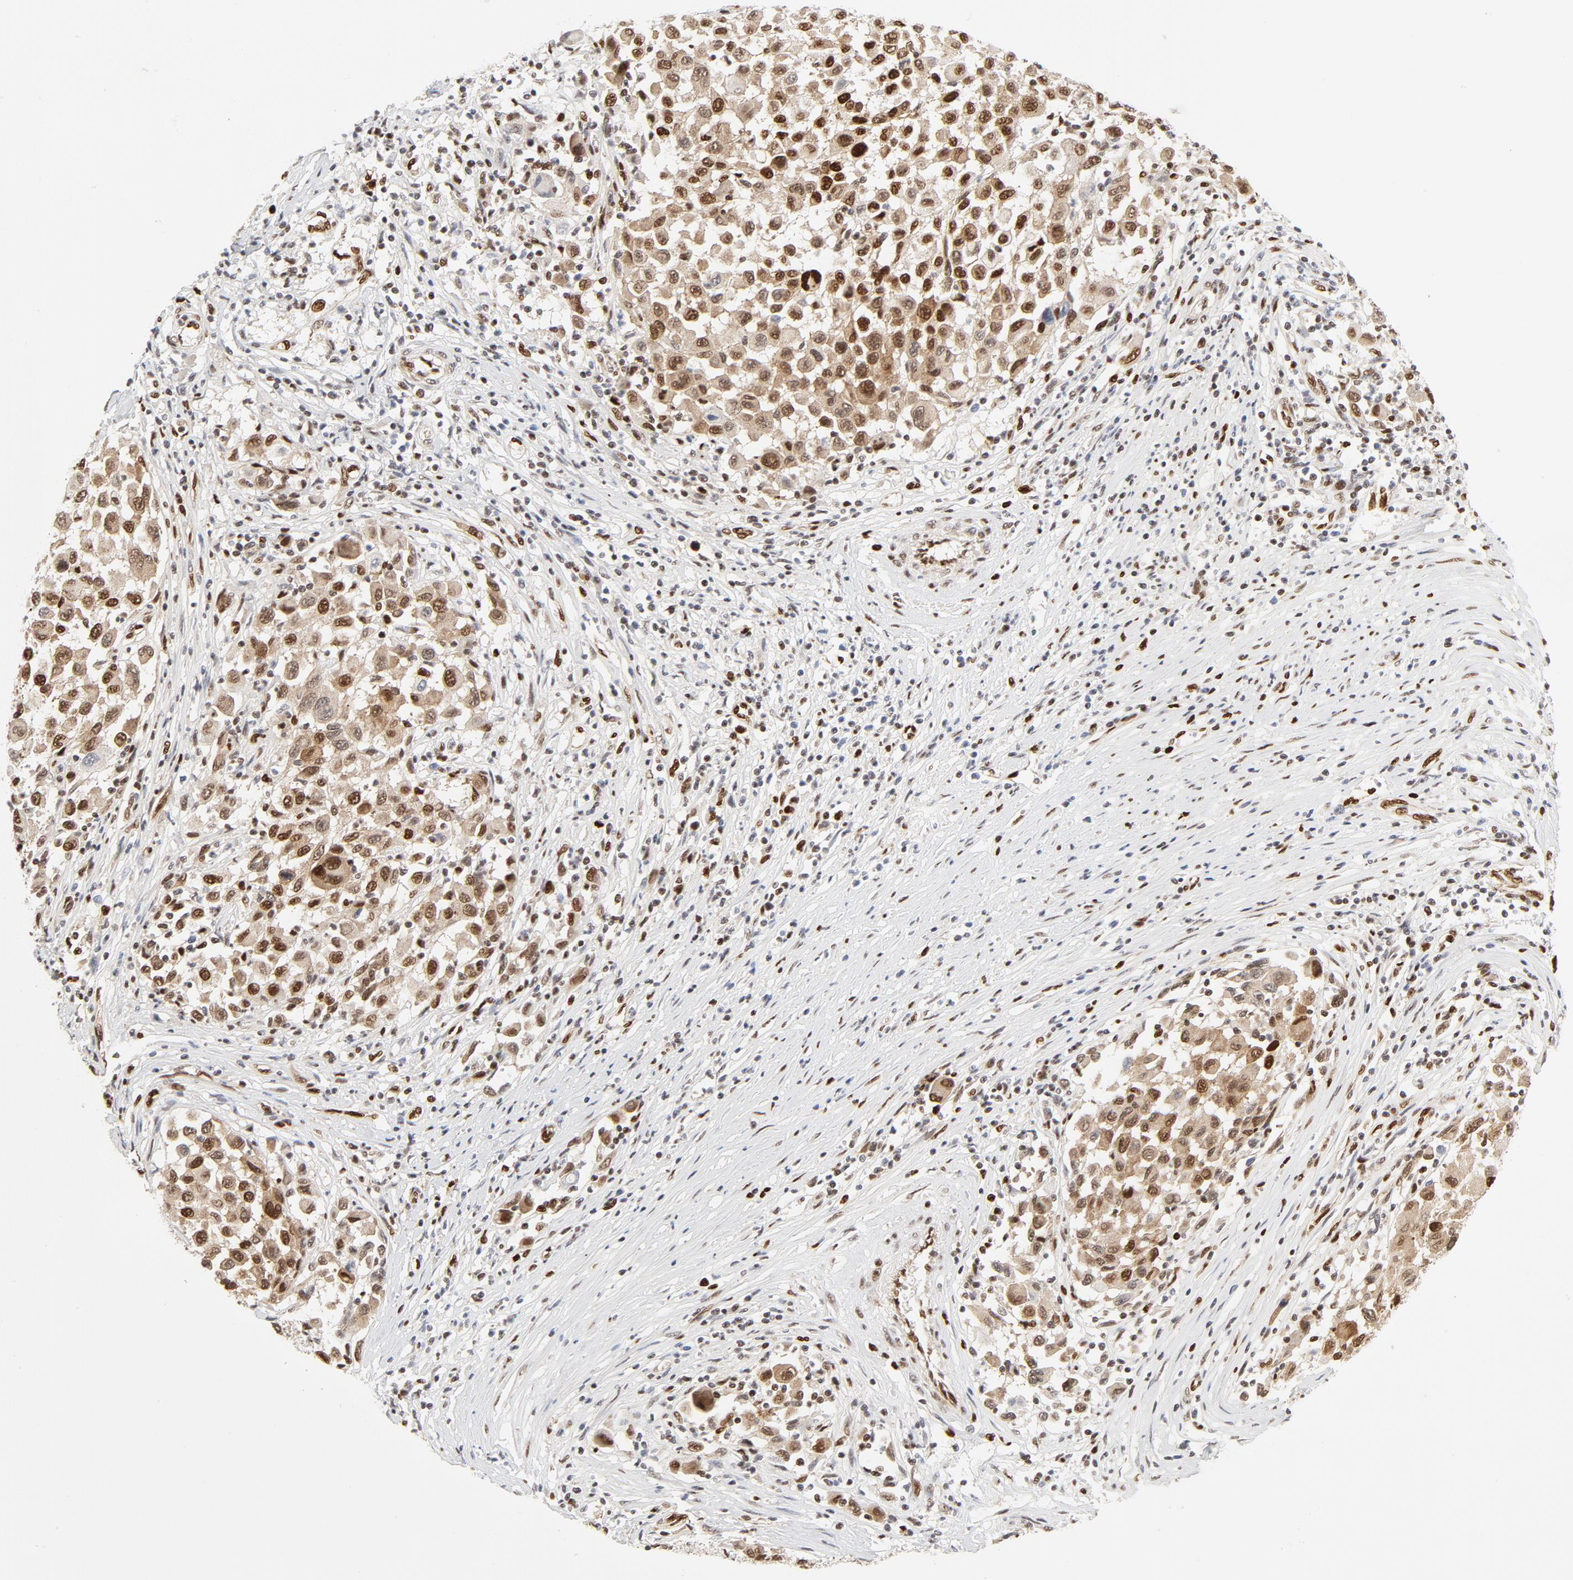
{"staining": {"intensity": "moderate", "quantity": ">75%", "location": "nuclear"}, "tissue": "melanoma", "cell_type": "Tumor cells", "image_type": "cancer", "snomed": [{"axis": "morphology", "description": "Malignant melanoma, Metastatic site"}, {"axis": "topography", "description": "Lymph node"}], "caption": "This is an image of immunohistochemistry staining of malignant melanoma (metastatic site), which shows moderate positivity in the nuclear of tumor cells.", "gene": "MEF2A", "patient": {"sex": "male", "age": 61}}